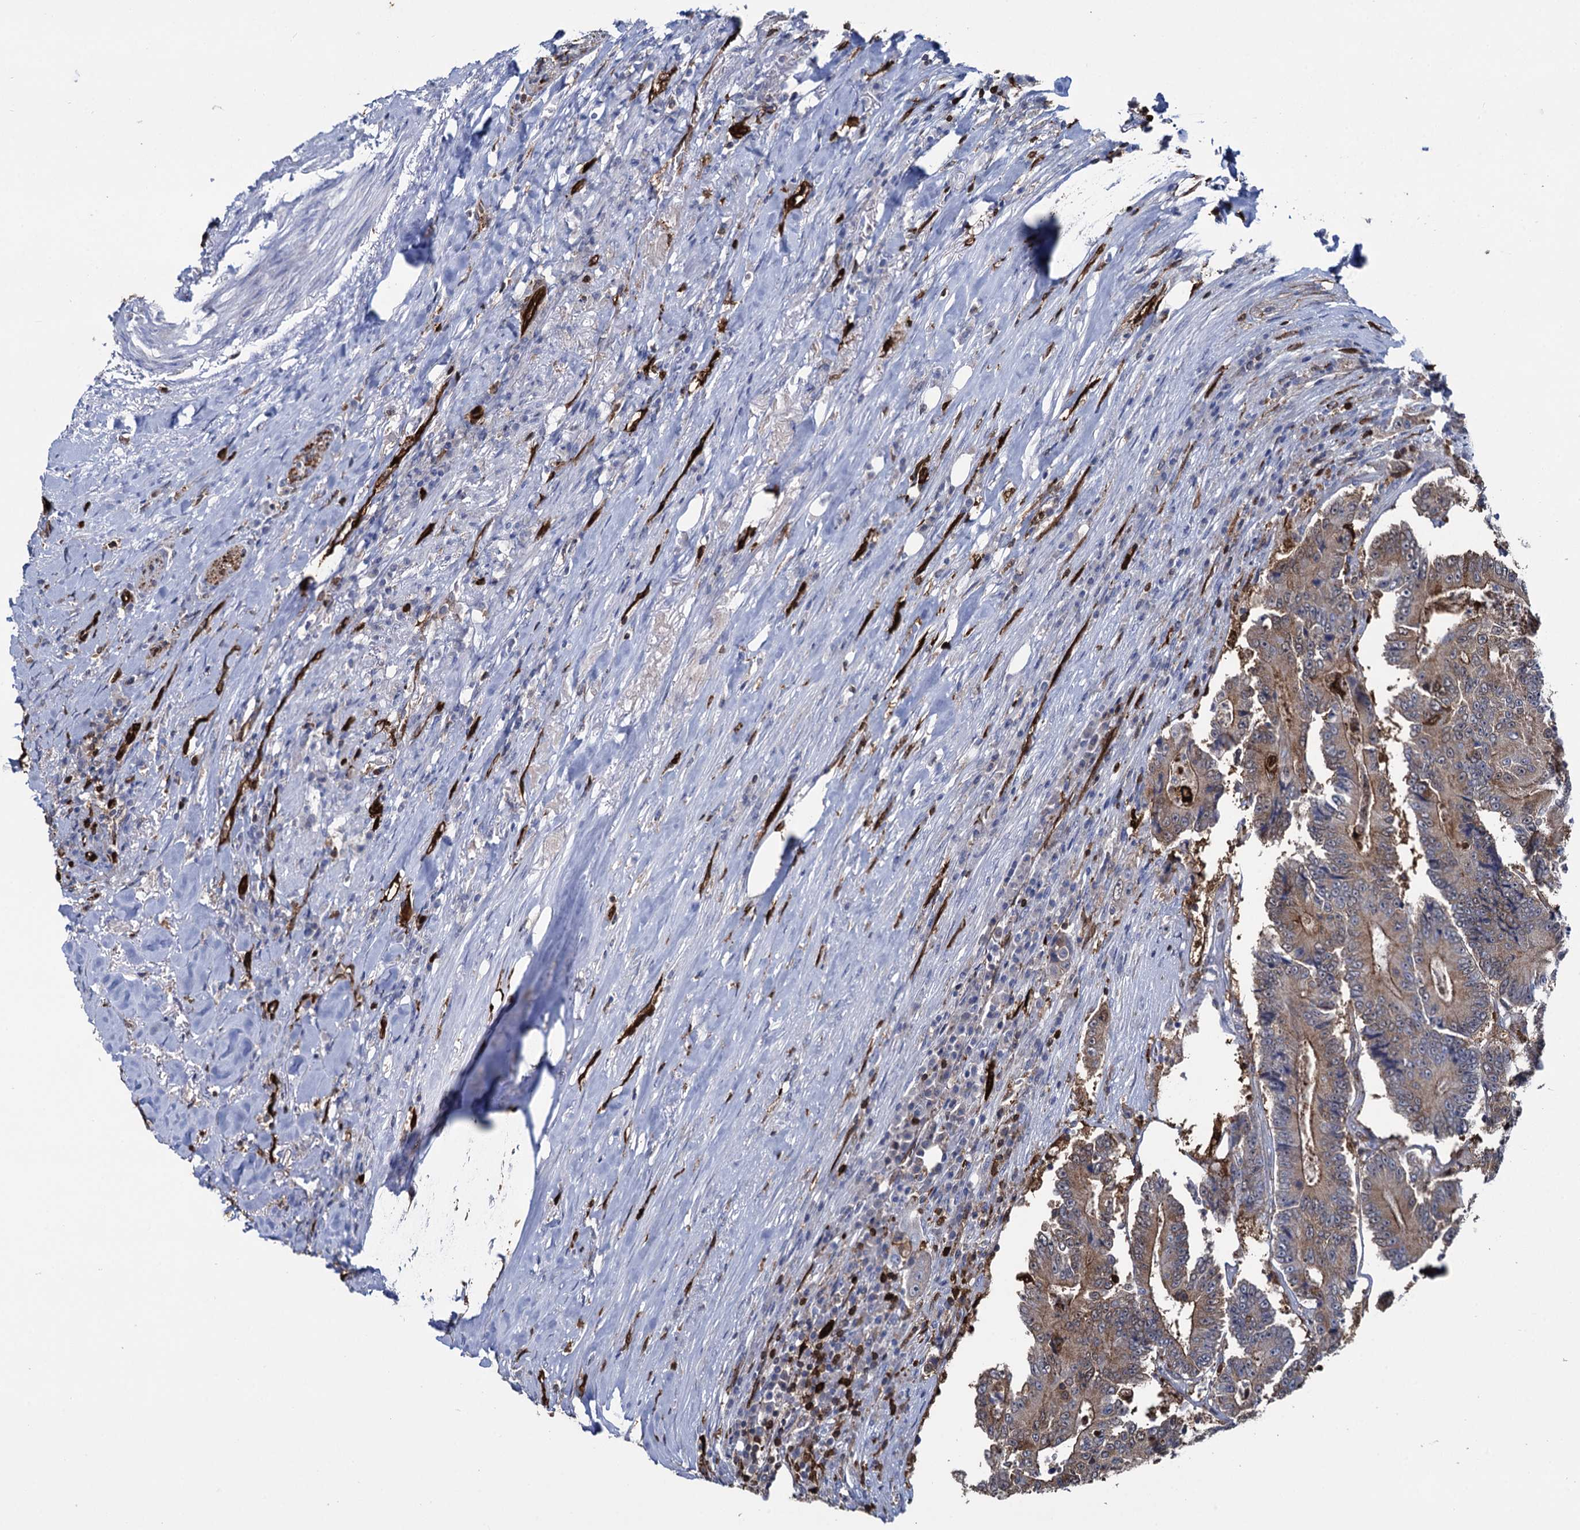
{"staining": {"intensity": "moderate", "quantity": ">75%", "location": "cytoplasmic/membranous"}, "tissue": "colorectal cancer", "cell_type": "Tumor cells", "image_type": "cancer", "snomed": [{"axis": "morphology", "description": "Adenocarcinoma, NOS"}, {"axis": "topography", "description": "Colon"}], "caption": "The histopathology image shows immunohistochemical staining of colorectal adenocarcinoma. There is moderate cytoplasmic/membranous positivity is identified in about >75% of tumor cells.", "gene": "FABP5", "patient": {"sex": "male", "age": 83}}